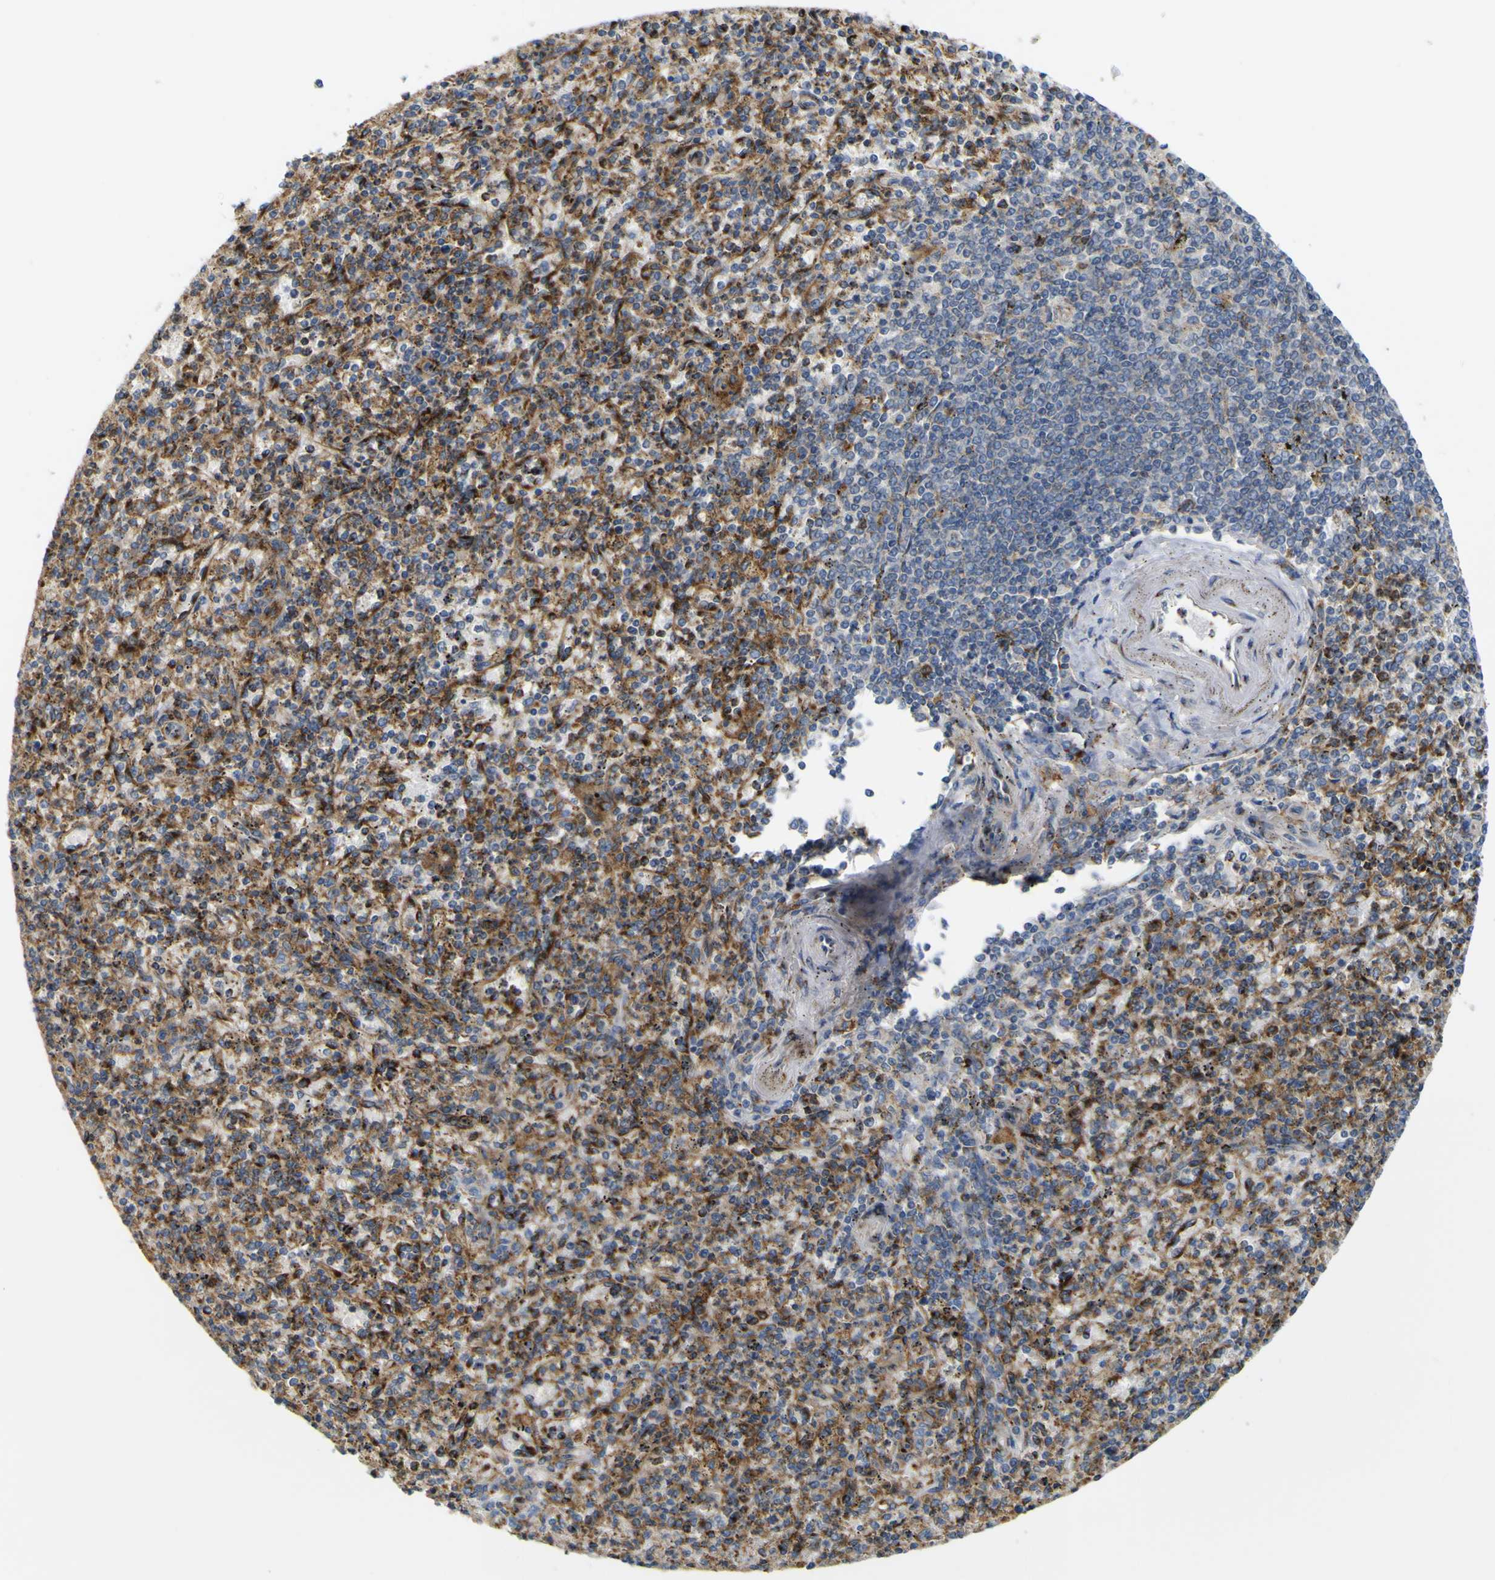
{"staining": {"intensity": "moderate", "quantity": ">75%", "location": "cytoplasmic/membranous"}, "tissue": "spleen", "cell_type": "Cells in red pulp", "image_type": "normal", "snomed": [{"axis": "morphology", "description": "Normal tissue, NOS"}, {"axis": "topography", "description": "Spleen"}], "caption": "DAB (3,3'-diaminobenzidine) immunohistochemical staining of normal human spleen reveals moderate cytoplasmic/membranous protein staining in about >75% of cells in red pulp.", "gene": "IGF2R", "patient": {"sex": "male", "age": 72}}